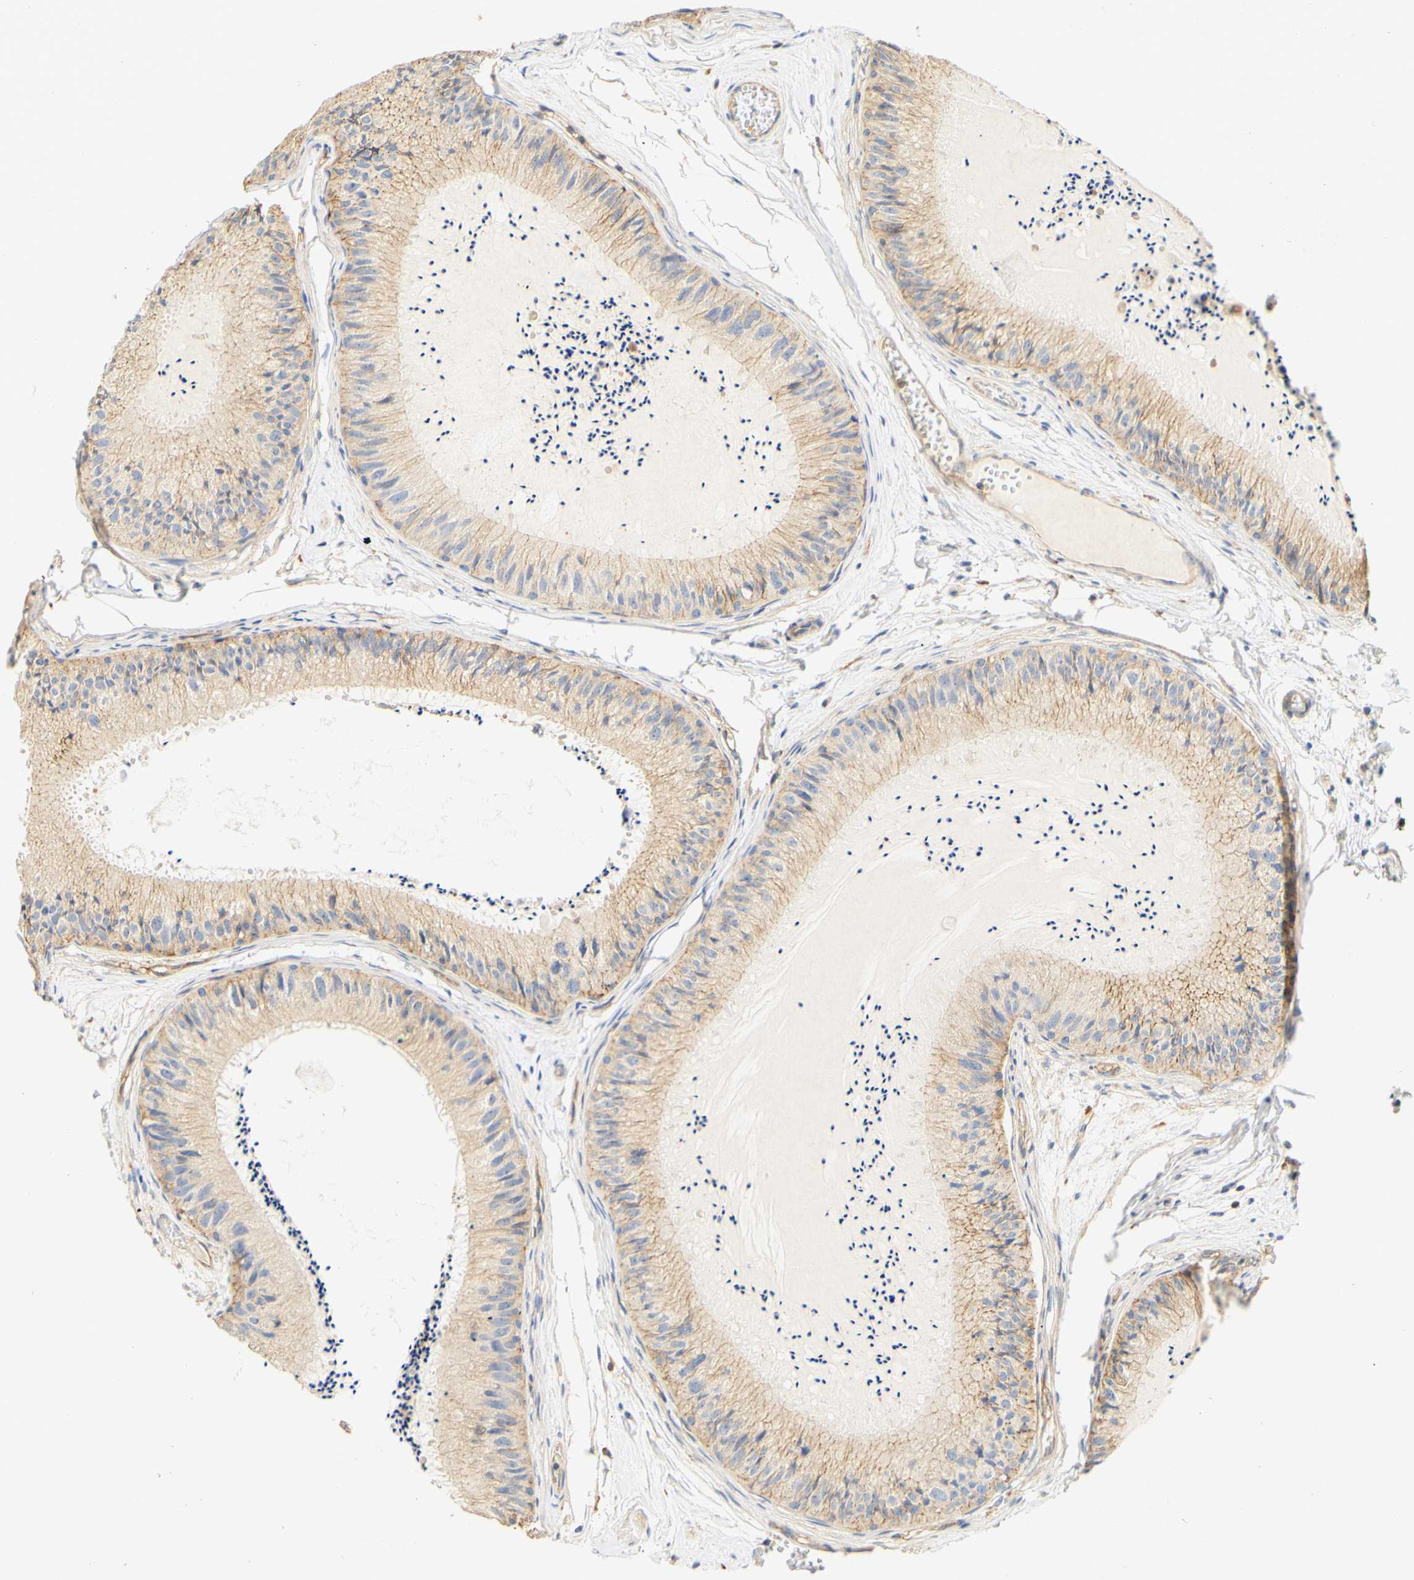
{"staining": {"intensity": "moderate", "quantity": ">75%", "location": "cytoplasmic/membranous"}, "tissue": "epididymis", "cell_type": "Glandular cells", "image_type": "normal", "snomed": [{"axis": "morphology", "description": "Normal tissue, NOS"}, {"axis": "topography", "description": "Epididymis"}], "caption": "Moderate cytoplasmic/membranous staining is seen in about >75% of glandular cells in normal epididymis.", "gene": "PCDH7", "patient": {"sex": "male", "age": 31}}